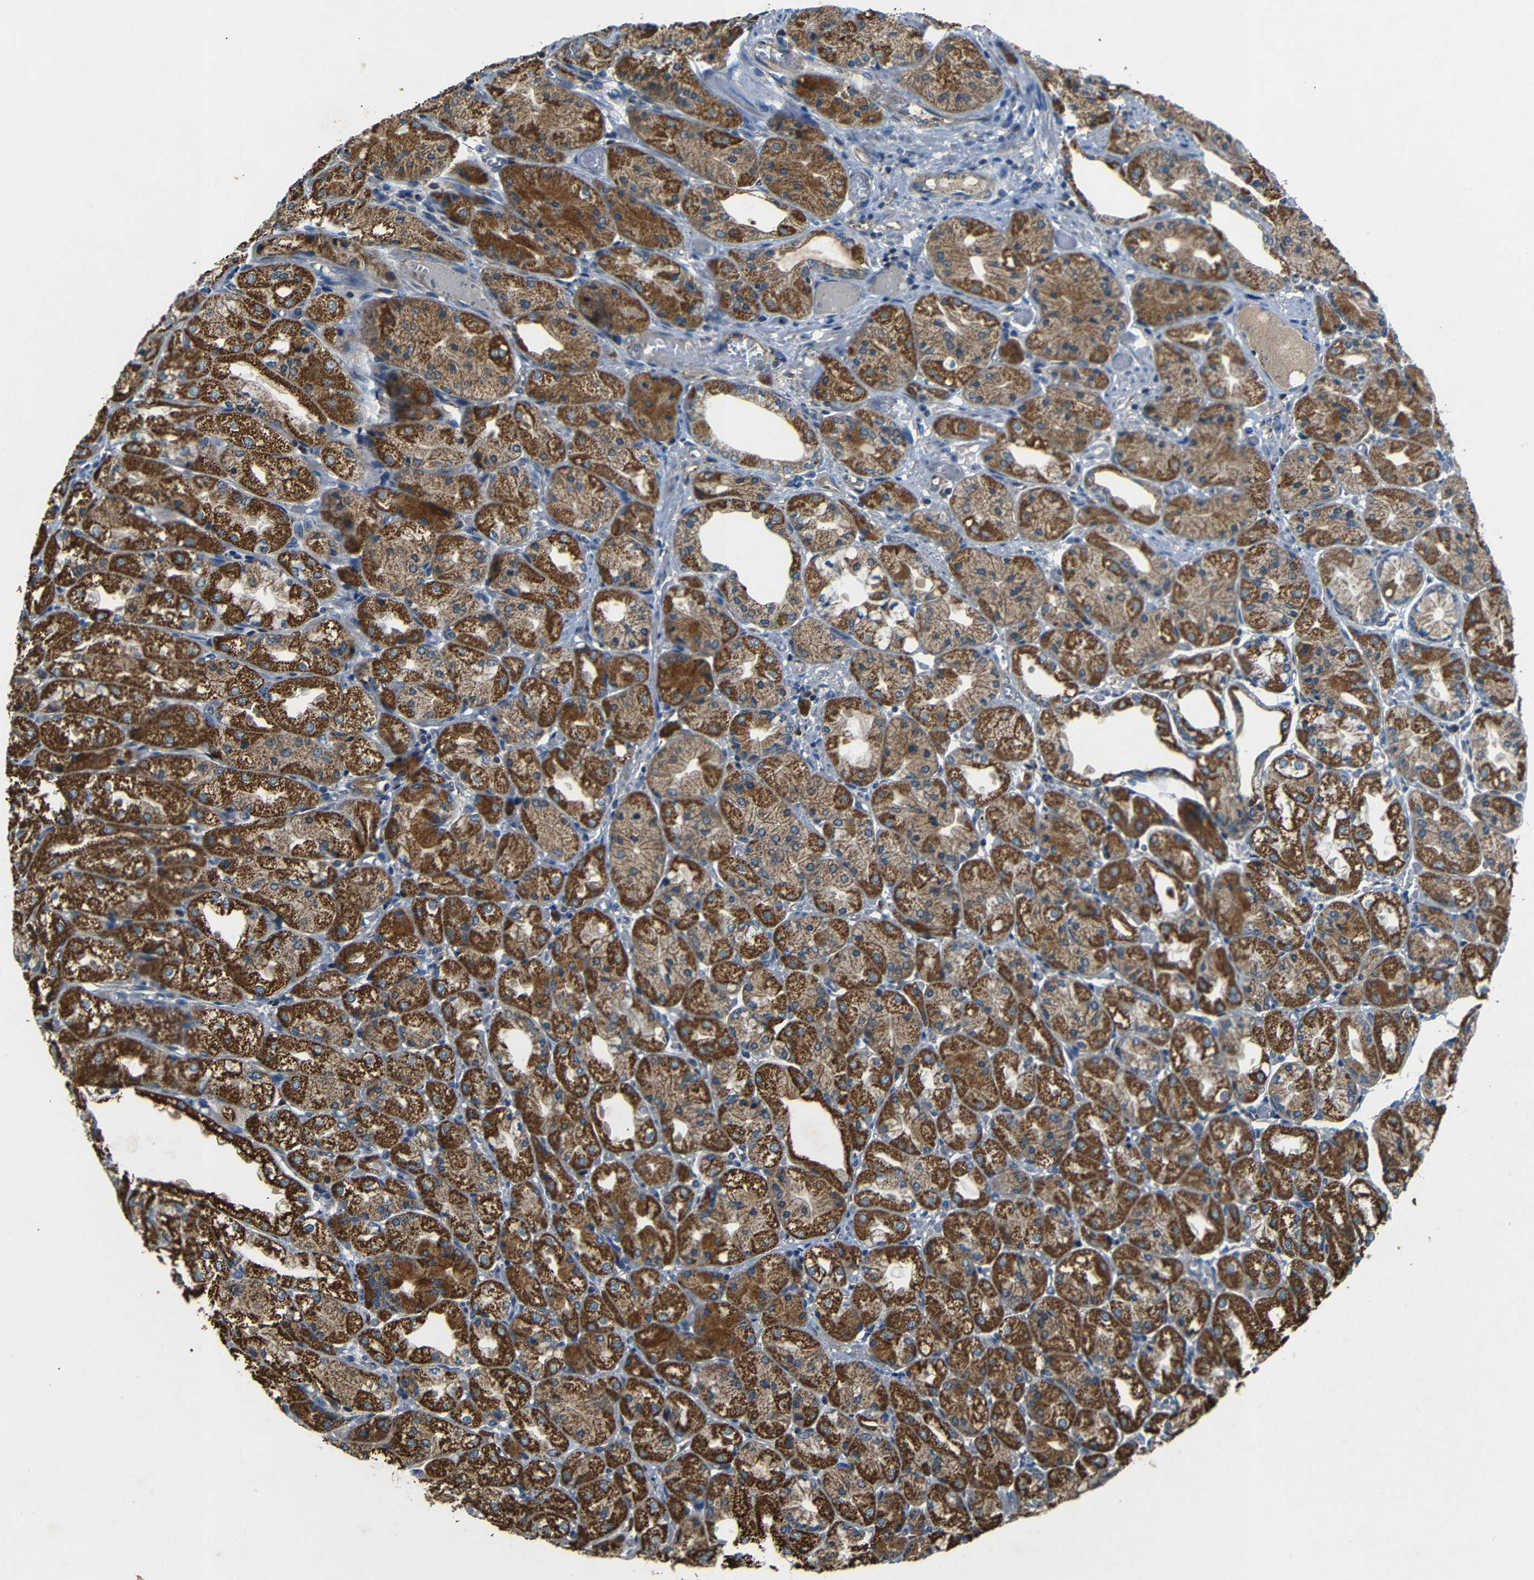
{"staining": {"intensity": "strong", "quantity": ">75%", "location": "cytoplasmic/membranous"}, "tissue": "stomach", "cell_type": "Glandular cells", "image_type": "normal", "snomed": [{"axis": "morphology", "description": "Normal tissue, NOS"}, {"axis": "topography", "description": "Stomach, upper"}], "caption": "This micrograph exhibits unremarkable stomach stained with immunohistochemistry to label a protein in brown. The cytoplasmic/membranous of glandular cells show strong positivity for the protein. Nuclei are counter-stained blue.", "gene": "NETO2", "patient": {"sex": "male", "age": 72}}